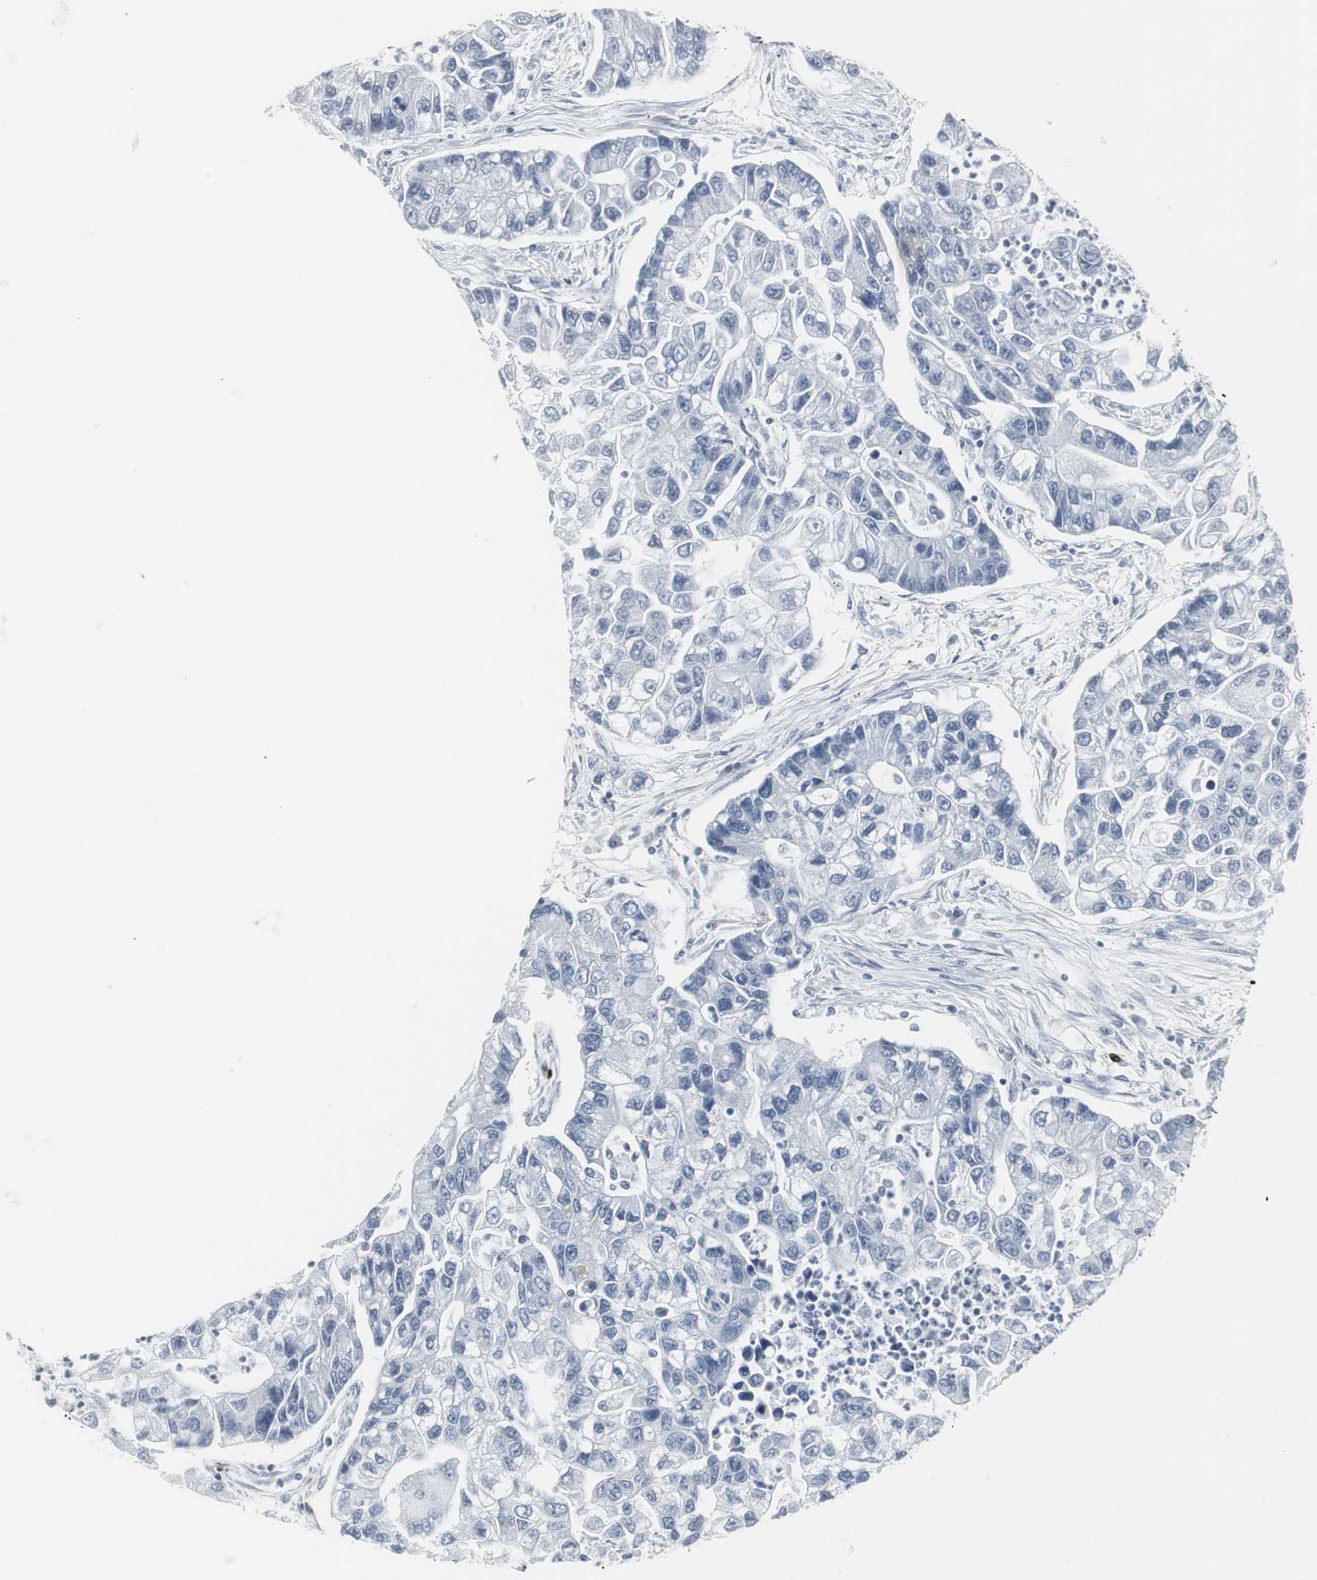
{"staining": {"intensity": "negative", "quantity": "none", "location": "none"}, "tissue": "lung cancer", "cell_type": "Tumor cells", "image_type": "cancer", "snomed": [{"axis": "morphology", "description": "Adenocarcinoma, NOS"}, {"axis": "topography", "description": "Lung"}], "caption": "The IHC image has no significant positivity in tumor cells of lung cancer (adenocarcinoma) tissue.", "gene": "PPP1R14A", "patient": {"sex": "female", "age": 51}}